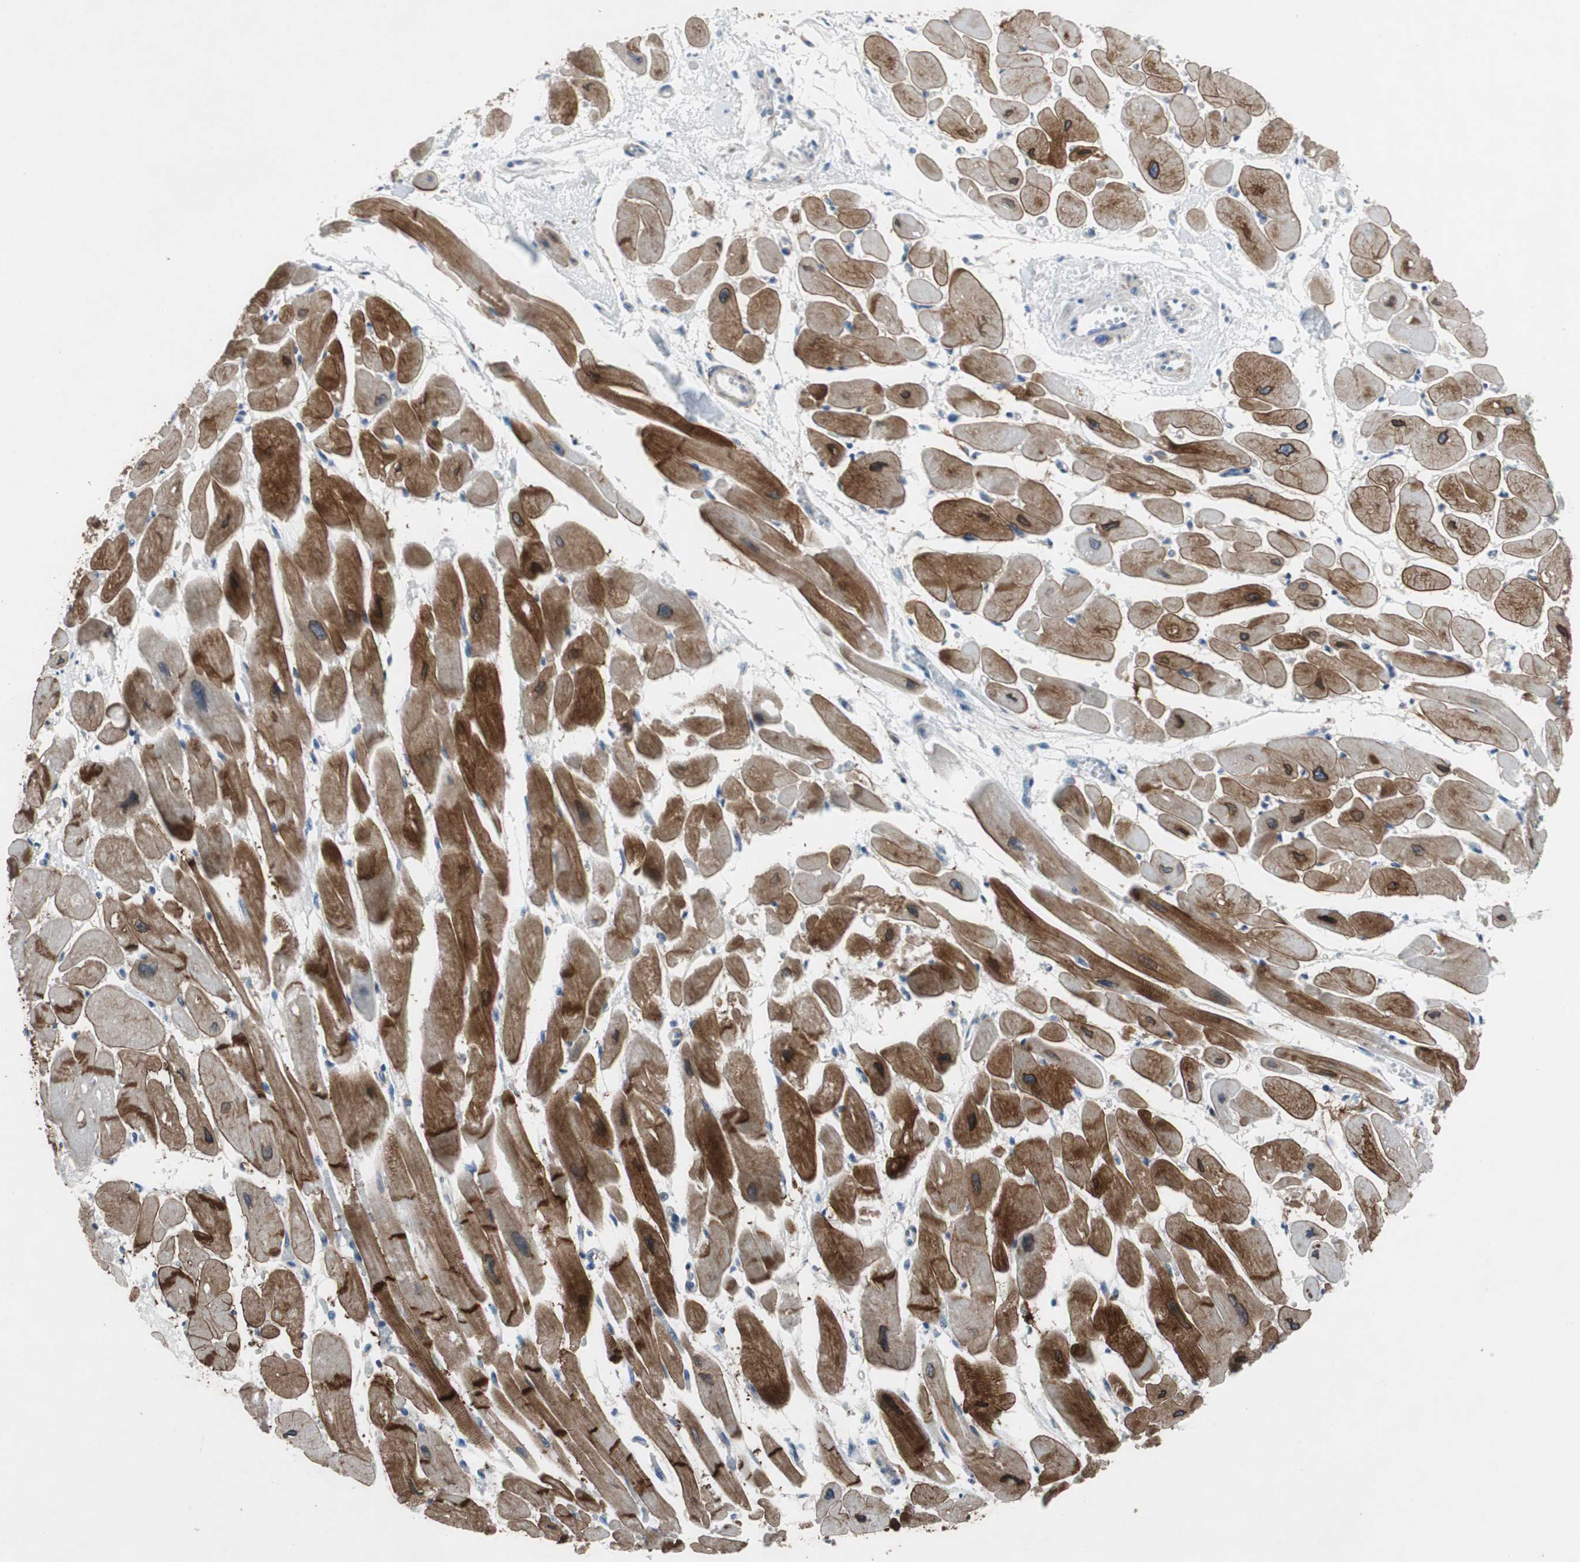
{"staining": {"intensity": "strong", "quantity": ">75%", "location": "cytoplasmic/membranous"}, "tissue": "heart muscle", "cell_type": "Cardiomyocytes", "image_type": "normal", "snomed": [{"axis": "morphology", "description": "Normal tissue, NOS"}, {"axis": "topography", "description": "Heart"}], "caption": "Brown immunohistochemical staining in benign heart muscle shows strong cytoplasmic/membranous expression in approximately >75% of cardiomyocytes. (DAB IHC with brightfield microscopy, high magnification).", "gene": "GYS1", "patient": {"sex": "female", "age": 54}}